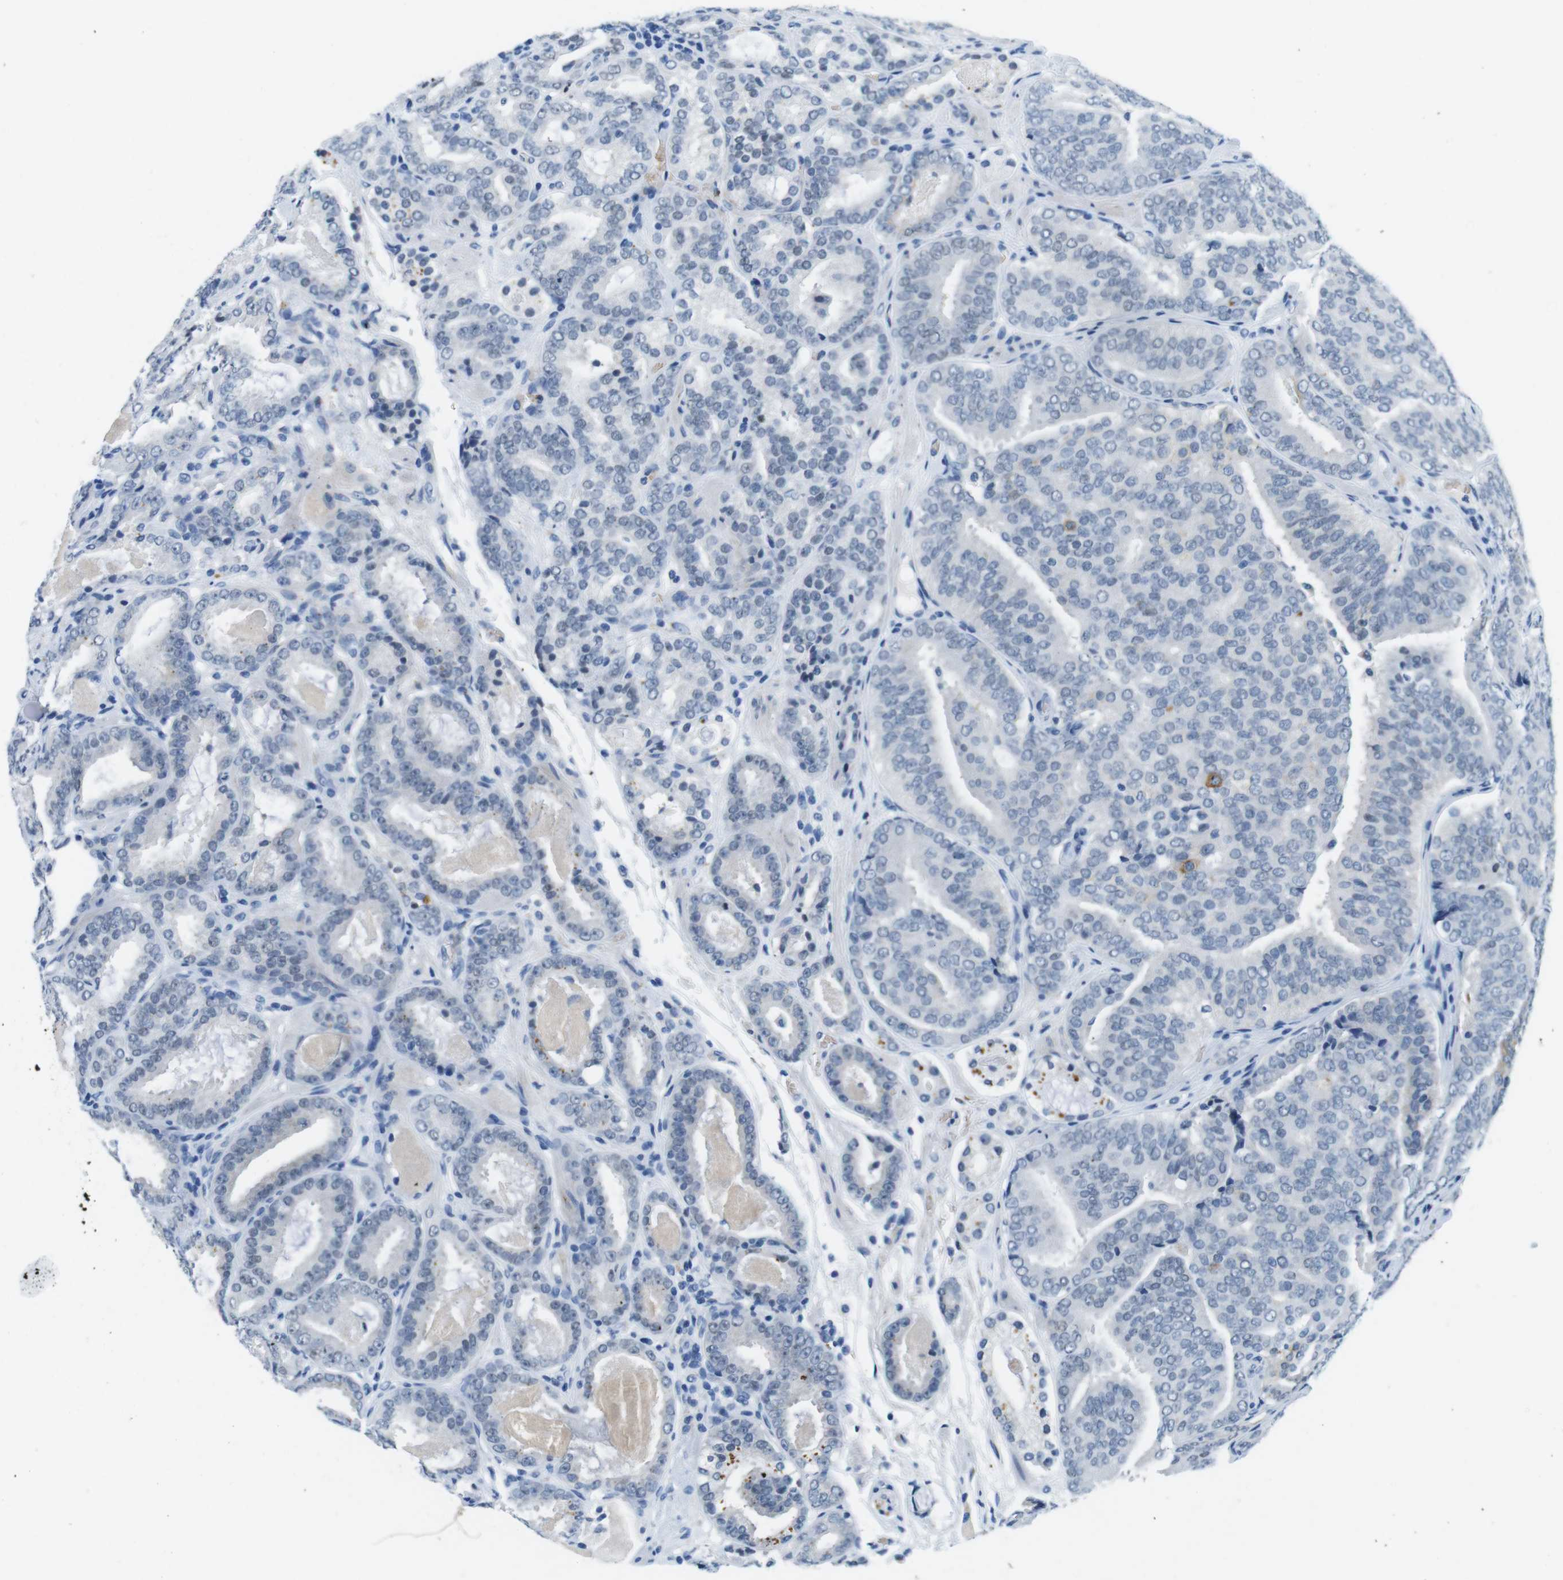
{"staining": {"intensity": "negative", "quantity": "none", "location": "none"}, "tissue": "prostate cancer", "cell_type": "Tumor cells", "image_type": "cancer", "snomed": [{"axis": "morphology", "description": "Adenocarcinoma, Low grade"}, {"axis": "topography", "description": "Prostate"}], "caption": "Immunohistochemistry photomicrograph of neoplastic tissue: human low-grade adenocarcinoma (prostate) stained with DAB displays no significant protein expression in tumor cells.", "gene": "TFAP2C", "patient": {"sex": "male", "age": 69}}